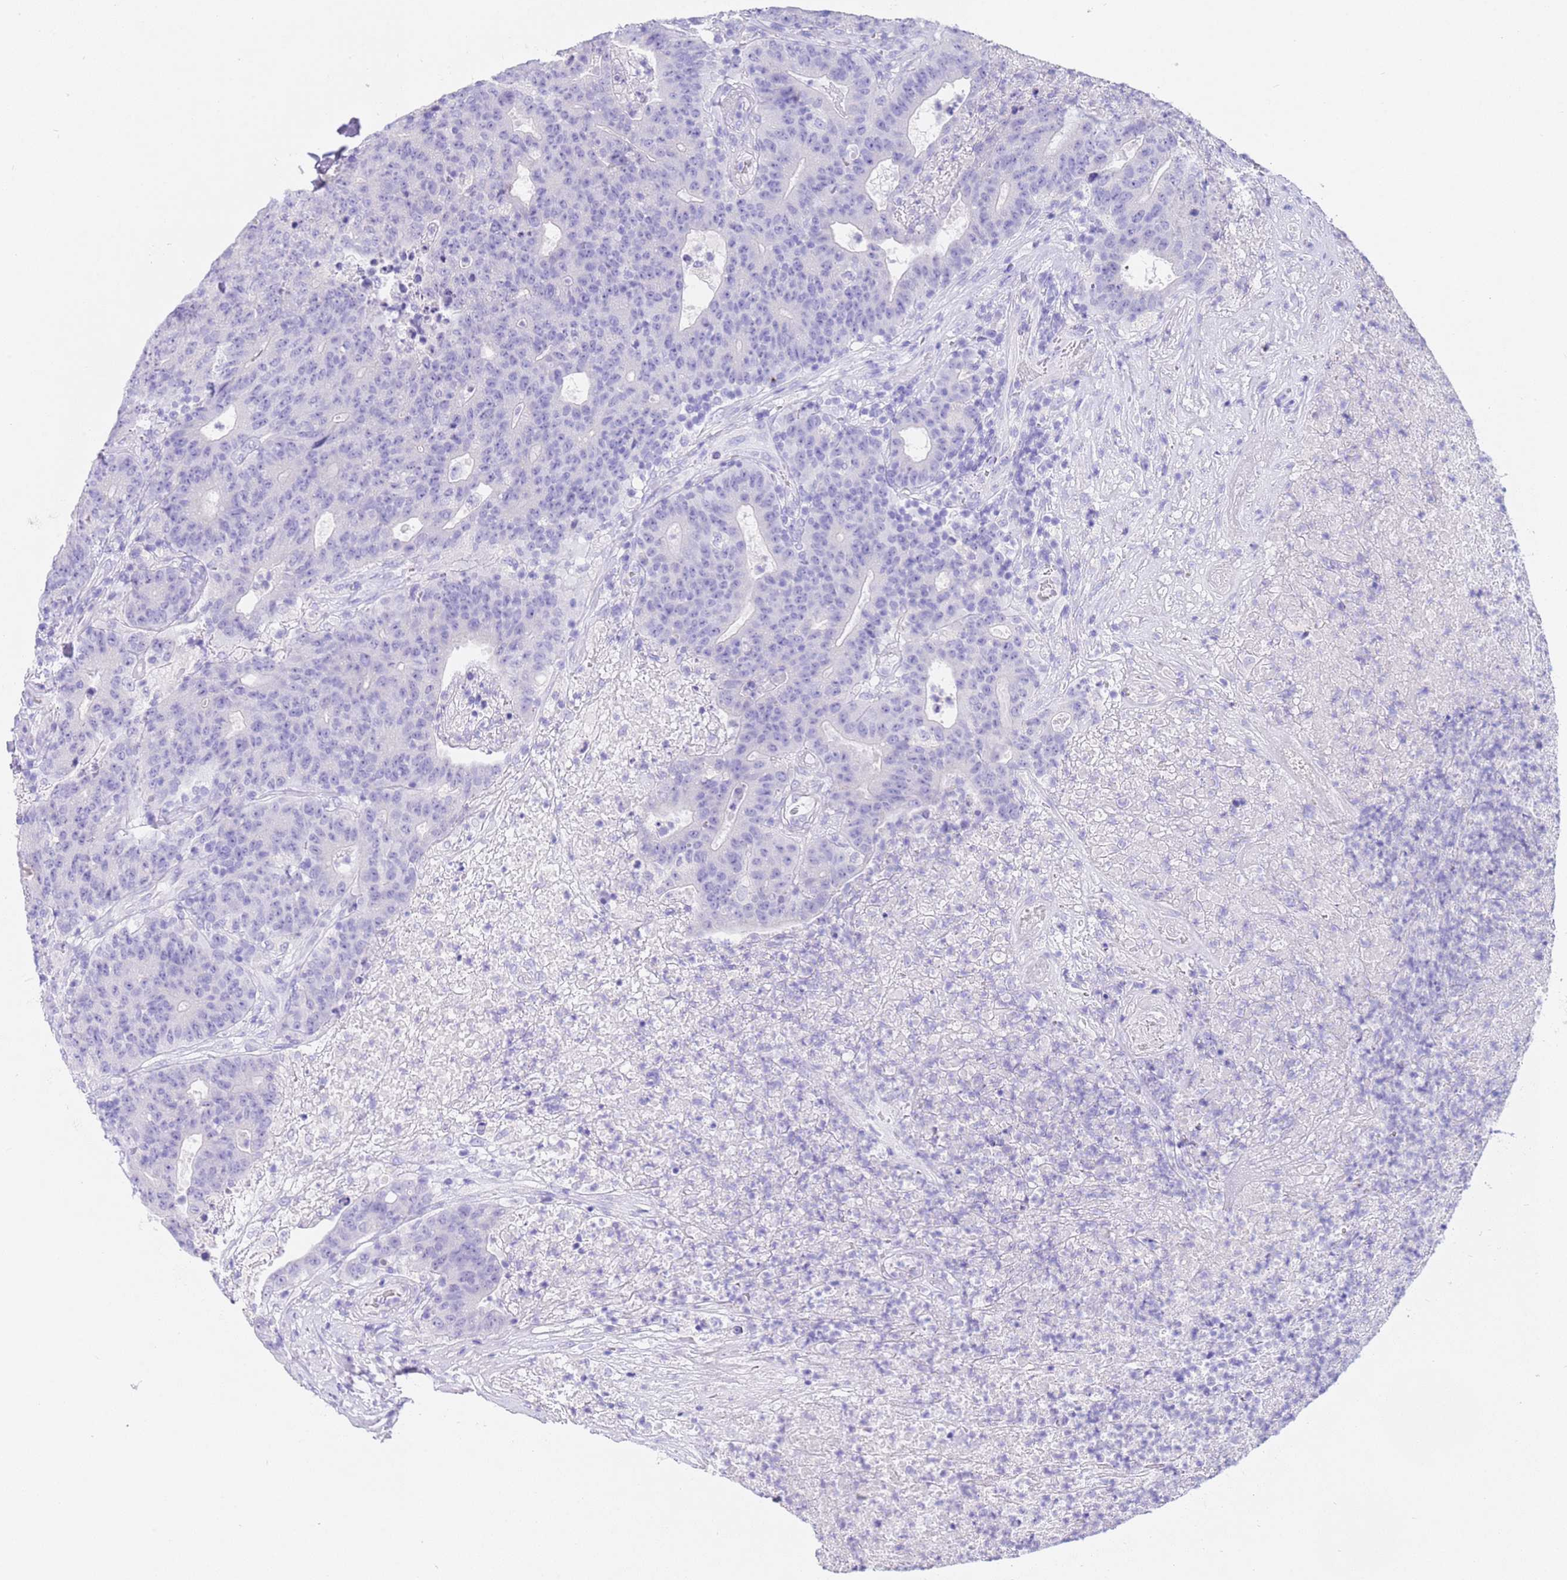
{"staining": {"intensity": "negative", "quantity": "none", "location": "none"}, "tissue": "colorectal cancer", "cell_type": "Tumor cells", "image_type": "cancer", "snomed": [{"axis": "morphology", "description": "Adenocarcinoma, NOS"}, {"axis": "topography", "description": "Colon"}], "caption": "Immunohistochemistry (IHC) photomicrograph of human colorectal adenocarcinoma stained for a protein (brown), which shows no expression in tumor cells.", "gene": "CPB1", "patient": {"sex": "female", "age": 75}}